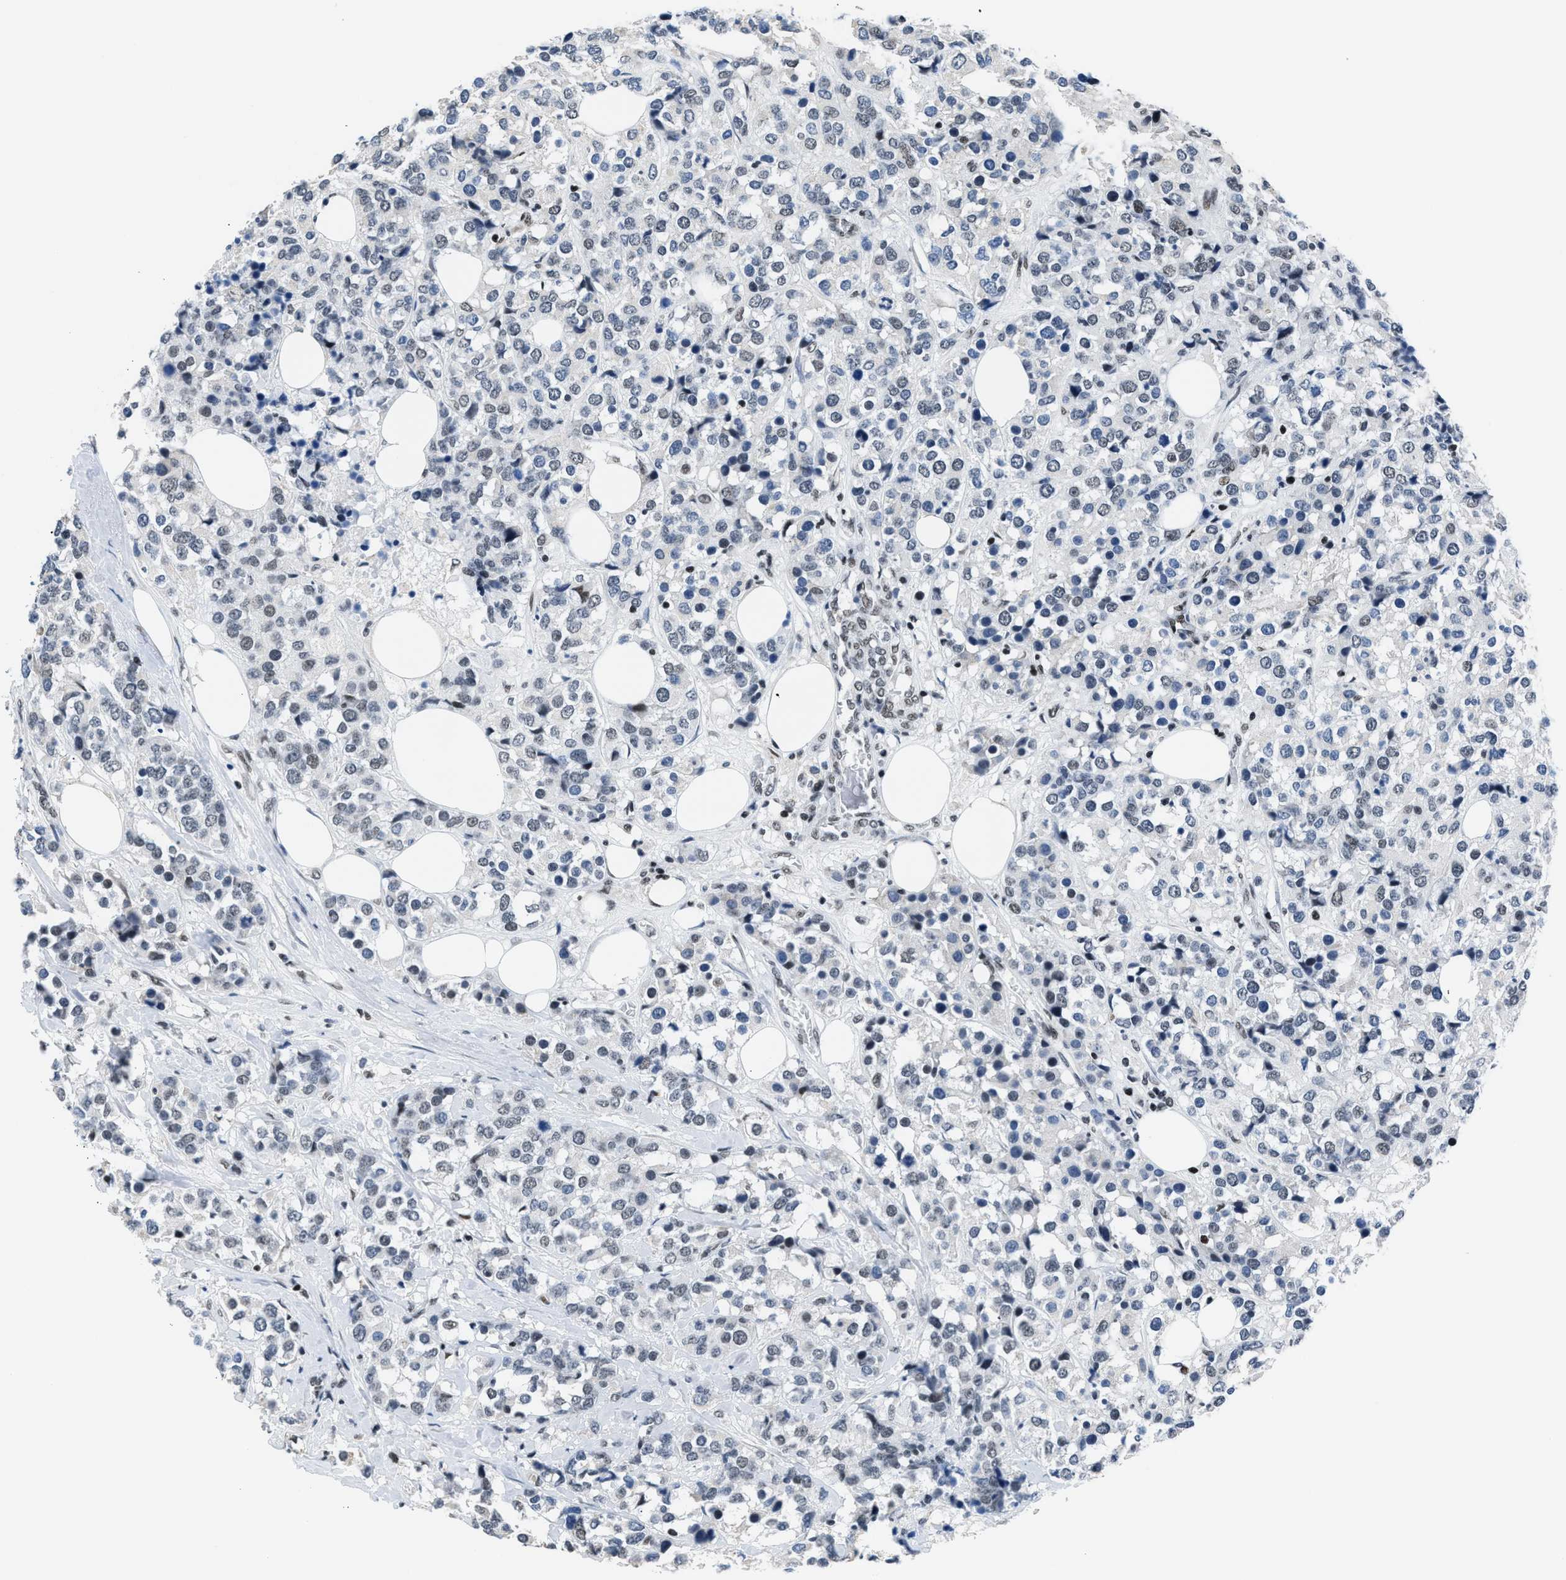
{"staining": {"intensity": "weak", "quantity": "<25%", "location": "nuclear"}, "tissue": "breast cancer", "cell_type": "Tumor cells", "image_type": "cancer", "snomed": [{"axis": "morphology", "description": "Lobular carcinoma"}, {"axis": "topography", "description": "Breast"}], "caption": "DAB (3,3'-diaminobenzidine) immunohistochemical staining of human lobular carcinoma (breast) demonstrates no significant expression in tumor cells.", "gene": "TERF2IP", "patient": {"sex": "female", "age": 59}}